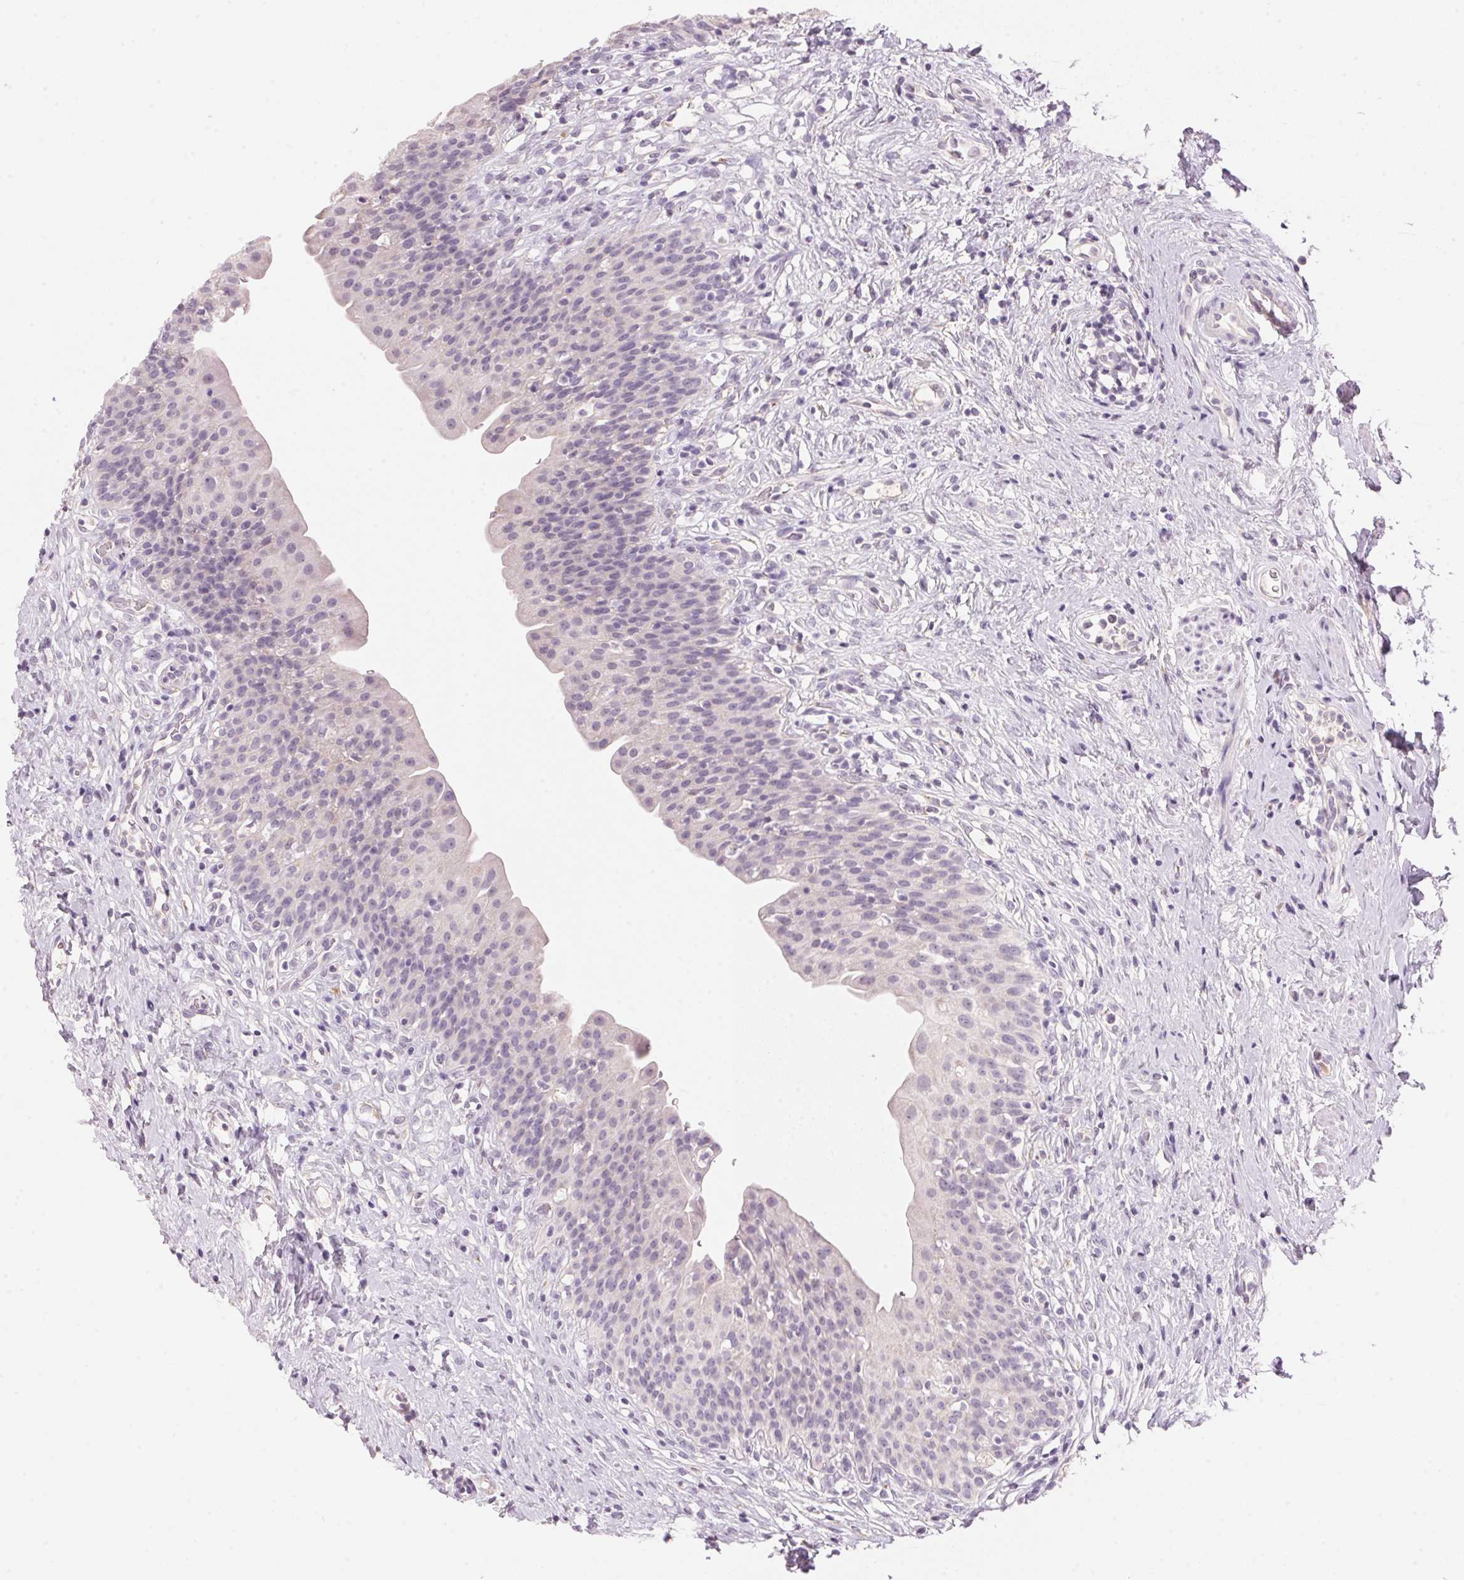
{"staining": {"intensity": "negative", "quantity": "none", "location": "none"}, "tissue": "urinary bladder", "cell_type": "Urothelial cells", "image_type": "normal", "snomed": [{"axis": "morphology", "description": "Normal tissue, NOS"}, {"axis": "topography", "description": "Urinary bladder"}], "caption": "Immunohistochemical staining of unremarkable urinary bladder exhibits no significant staining in urothelial cells. Nuclei are stained in blue.", "gene": "CYP11B1", "patient": {"sex": "male", "age": 76}}